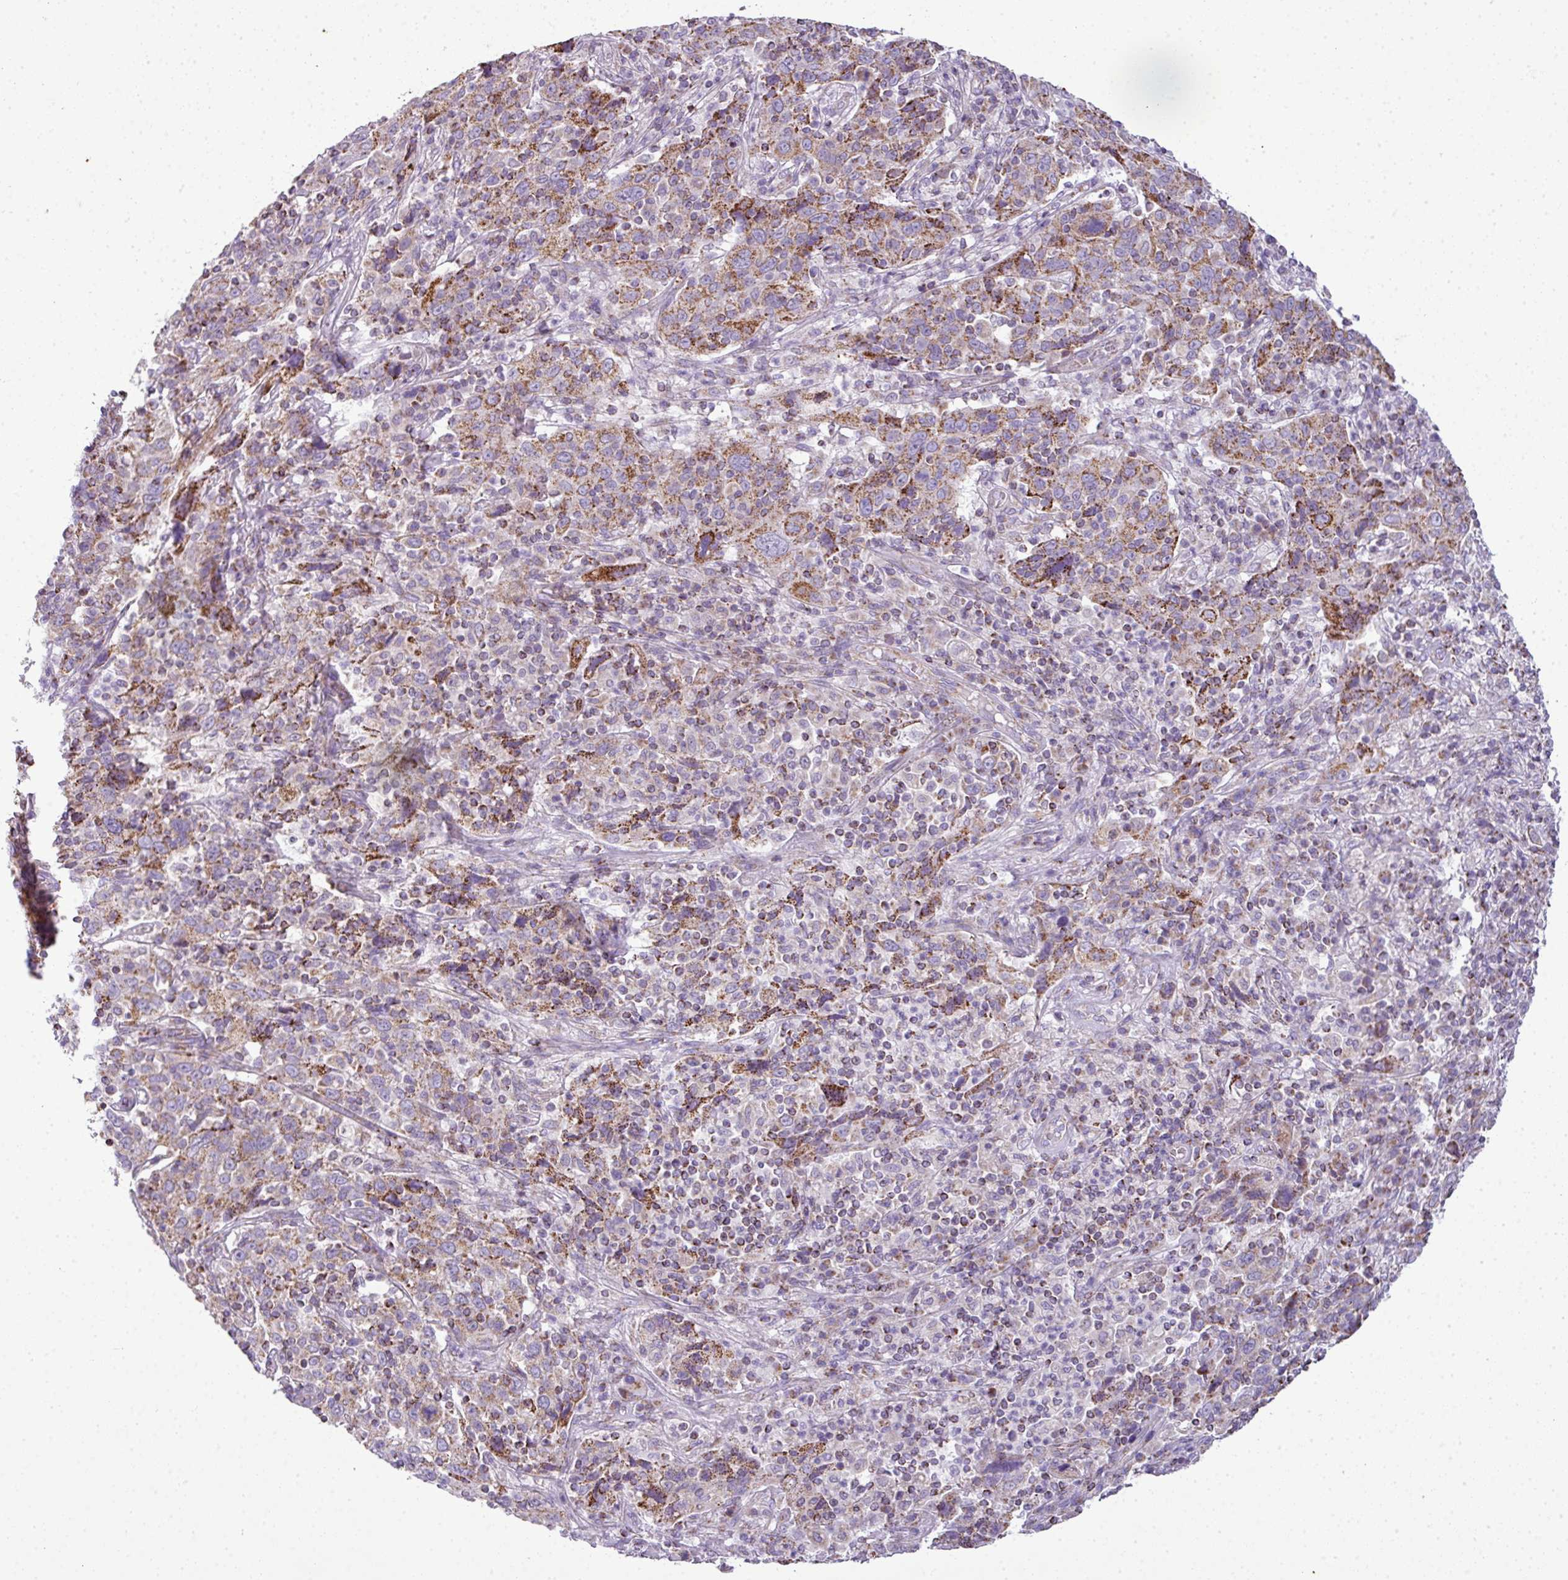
{"staining": {"intensity": "strong", "quantity": "25%-75%", "location": "cytoplasmic/membranous"}, "tissue": "cervical cancer", "cell_type": "Tumor cells", "image_type": "cancer", "snomed": [{"axis": "morphology", "description": "Squamous cell carcinoma, NOS"}, {"axis": "topography", "description": "Cervix"}], "caption": "Tumor cells reveal high levels of strong cytoplasmic/membranous staining in approximately 25%-75% of cells in cervical squamous cell carcinoma.", "gene": "ZNF81", "patient": {"sex": "female", "age": 46}}